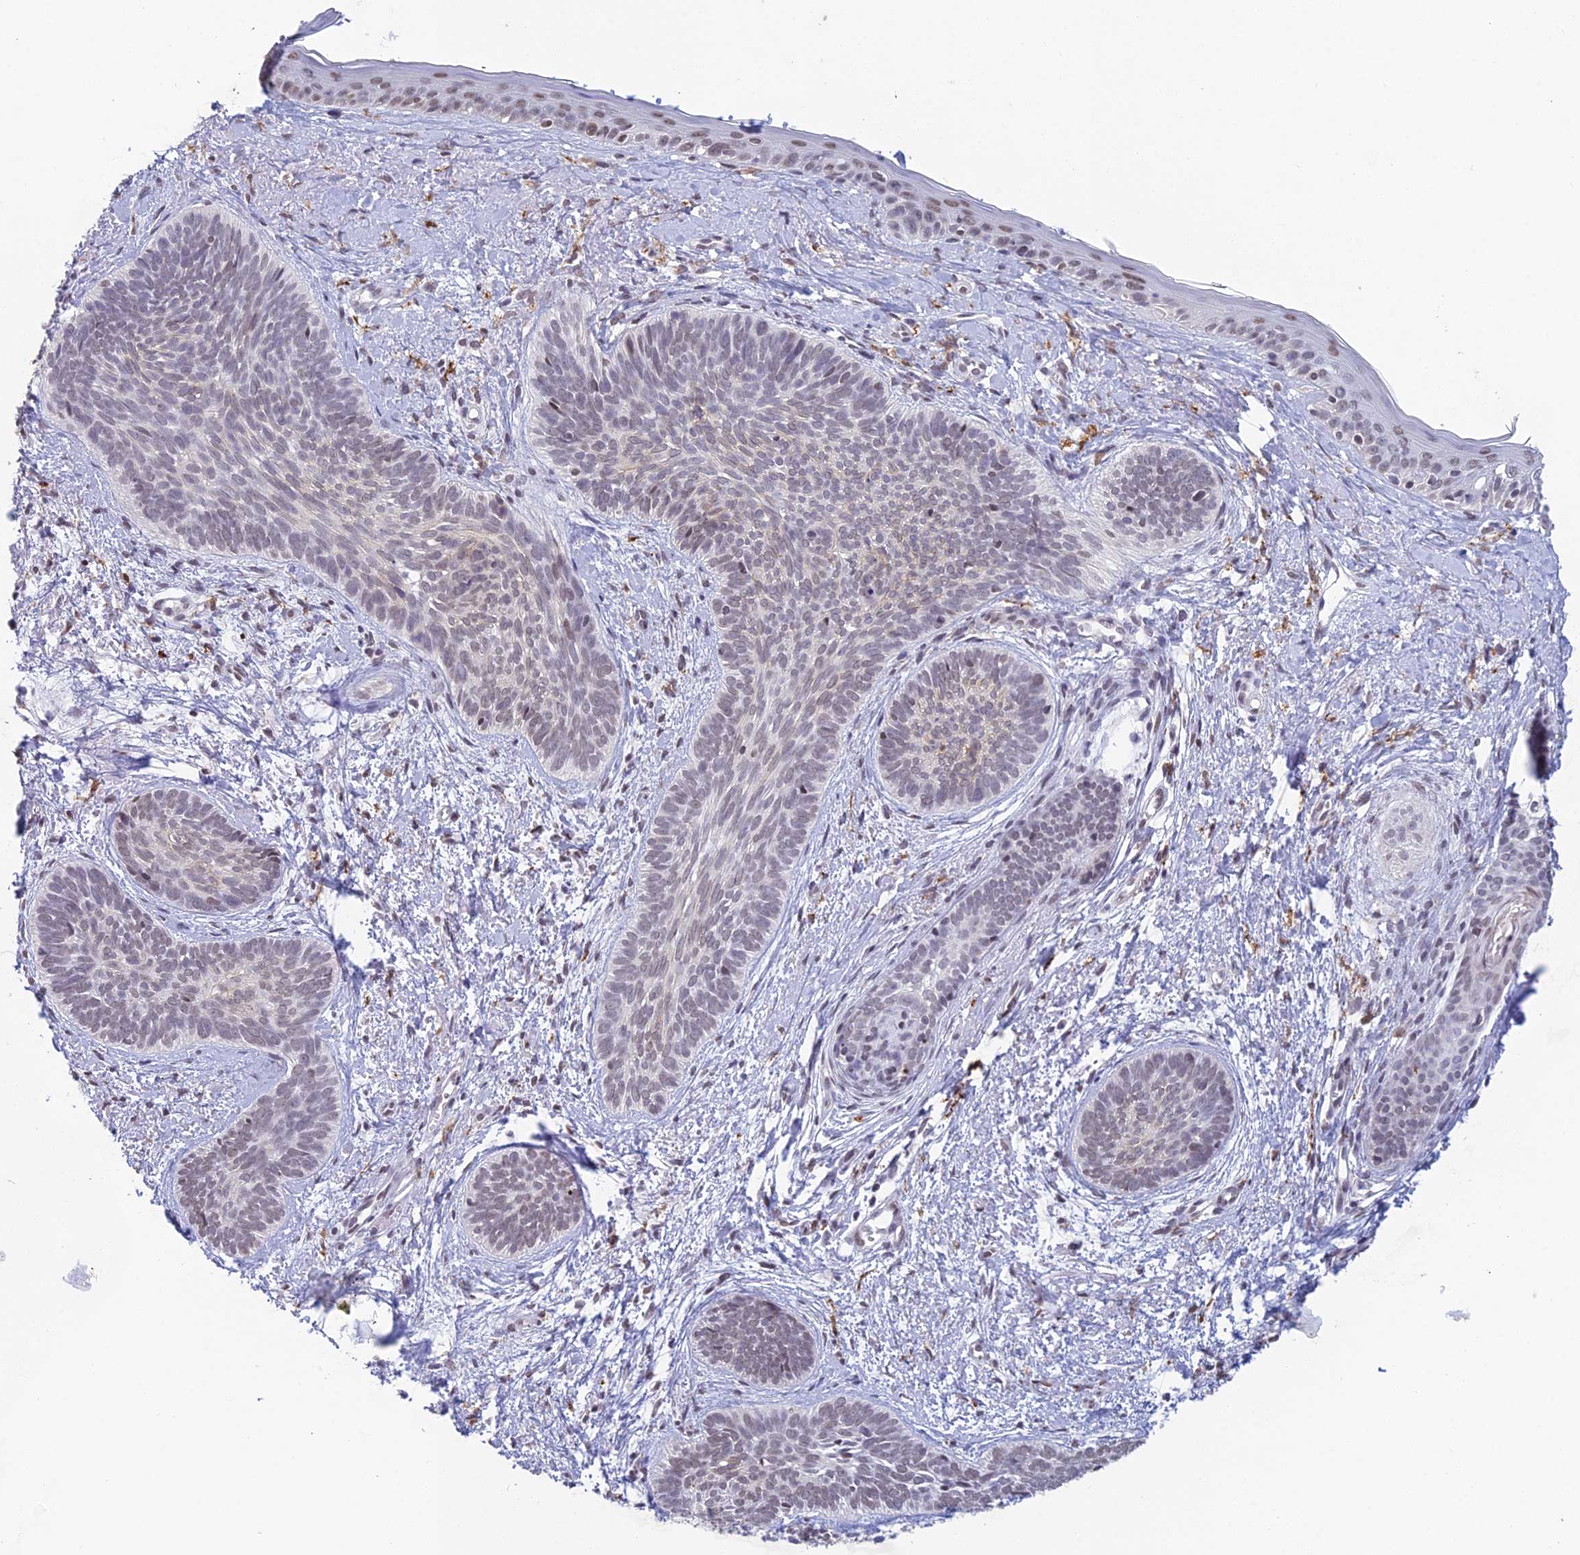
{"staining": {"intensity": "weak", "quantity": "25%-75%", "location": "nuclear"}, "tissue": "skin cancer", "cell_type": "Tumor cells", "image_type": "cancer", "snomed": [{"axis": "morphology", "description": "Basal cell carcinoma"}, {"axis": "topography", "description": "Skin"}], "caption": "About 25%-75% of tumor cells in skin cancer (basal cell carcinoma) demonstrate weak nuclear protein positivity as visualized by brown immunohistochemical staining.", "gene": "ABHD17A", "patient": {"sex": "female", "age": 81}}